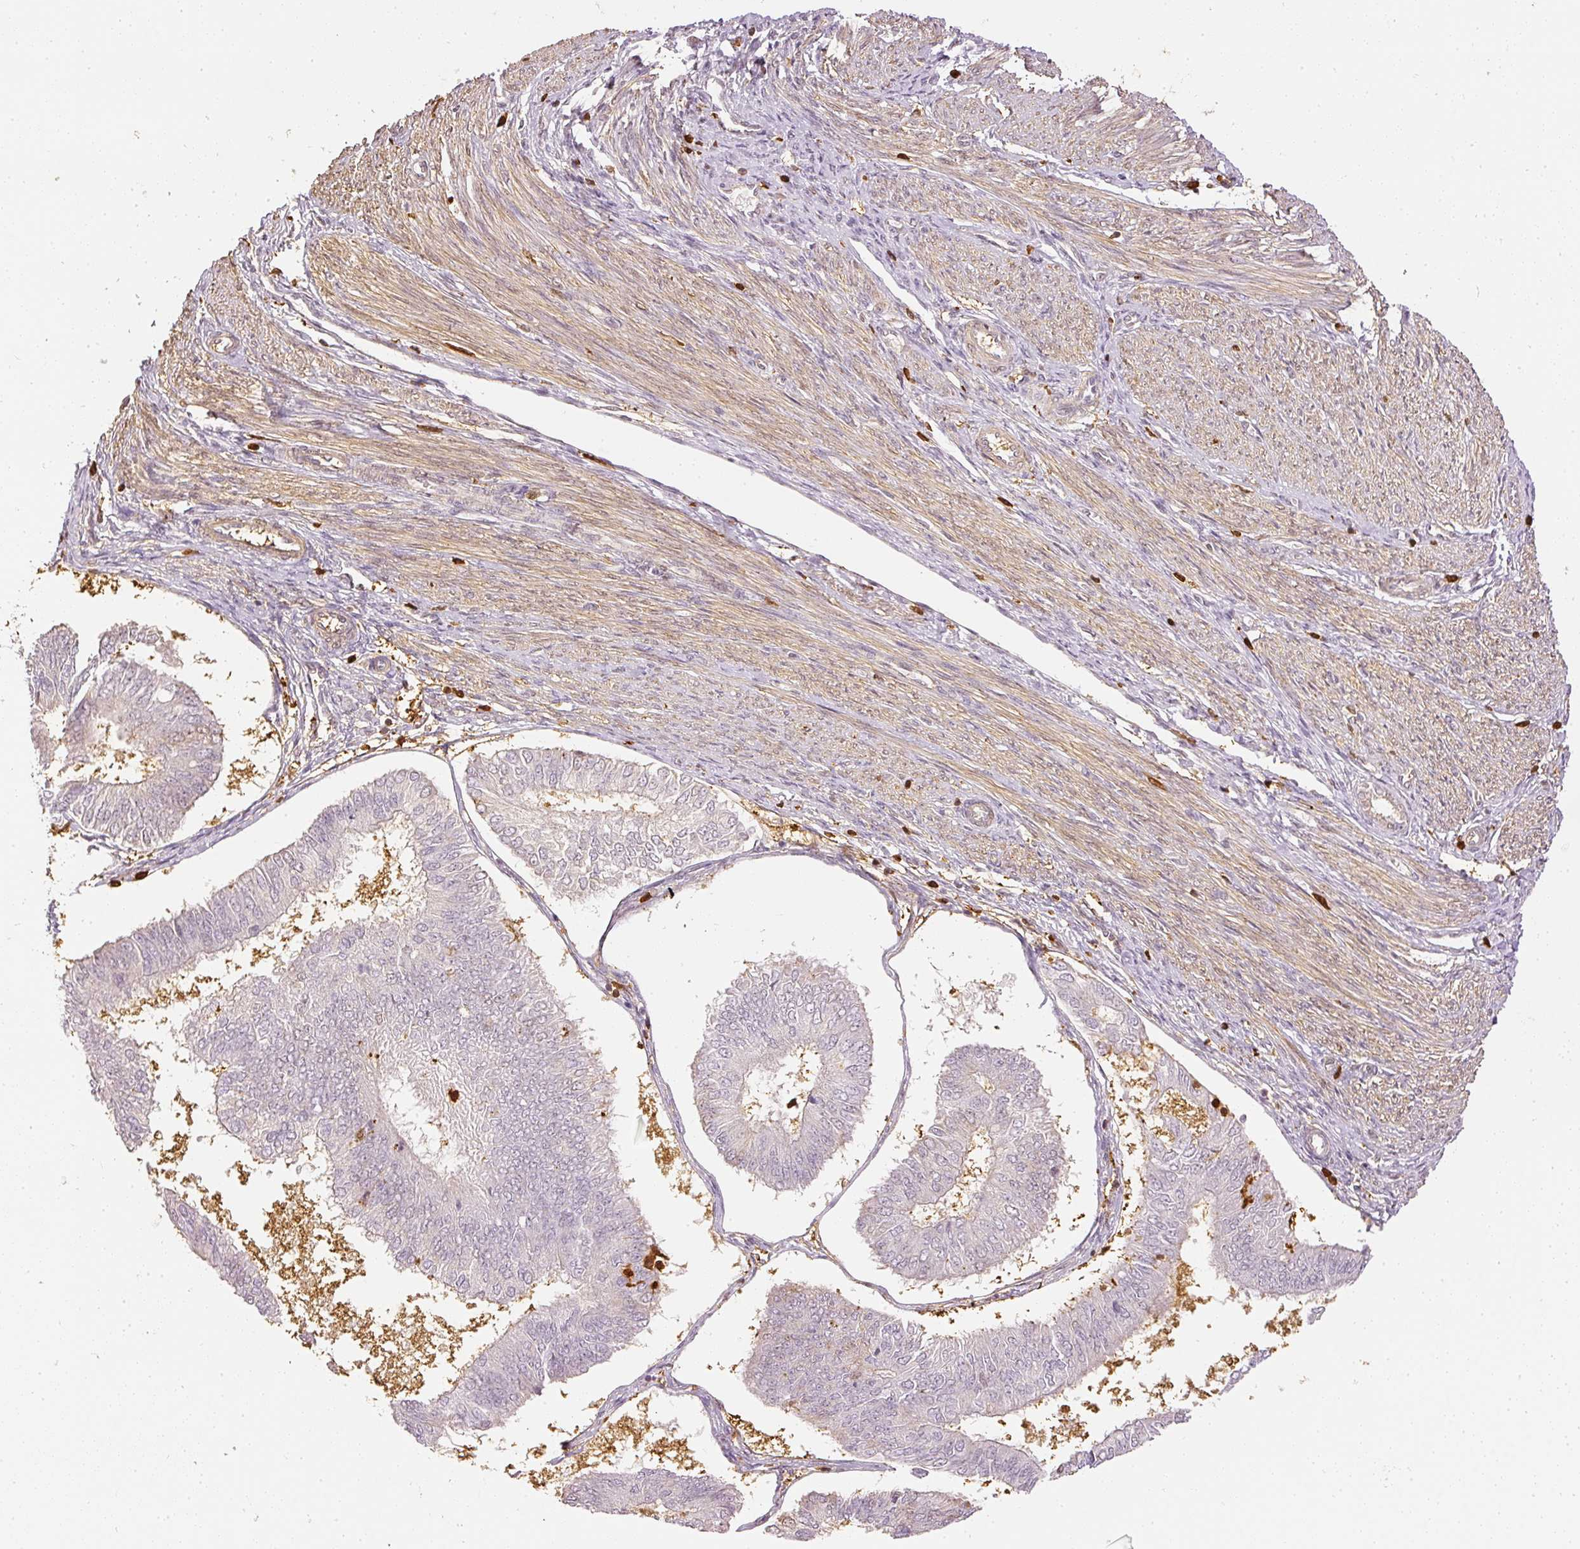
{"staining": {"intensity": "negative", "quantity": "none", "location": "none"}, "tissue": "endometrial cancer", "cell_type": "Tumor cells", "image_type": "cancer", "snomed": [{"axis": "morphology", "description": "Adenocarcinoma, NOS"}, {"axis": "topography", "description": "Endometrium"}], "caption": "Adenocarcinoma (endometrial) was stained to show a protein in brown. There is no significant staining in tumor cells.", "gene": "PFN1", "patient": {"sex": "female", "age": 58}}